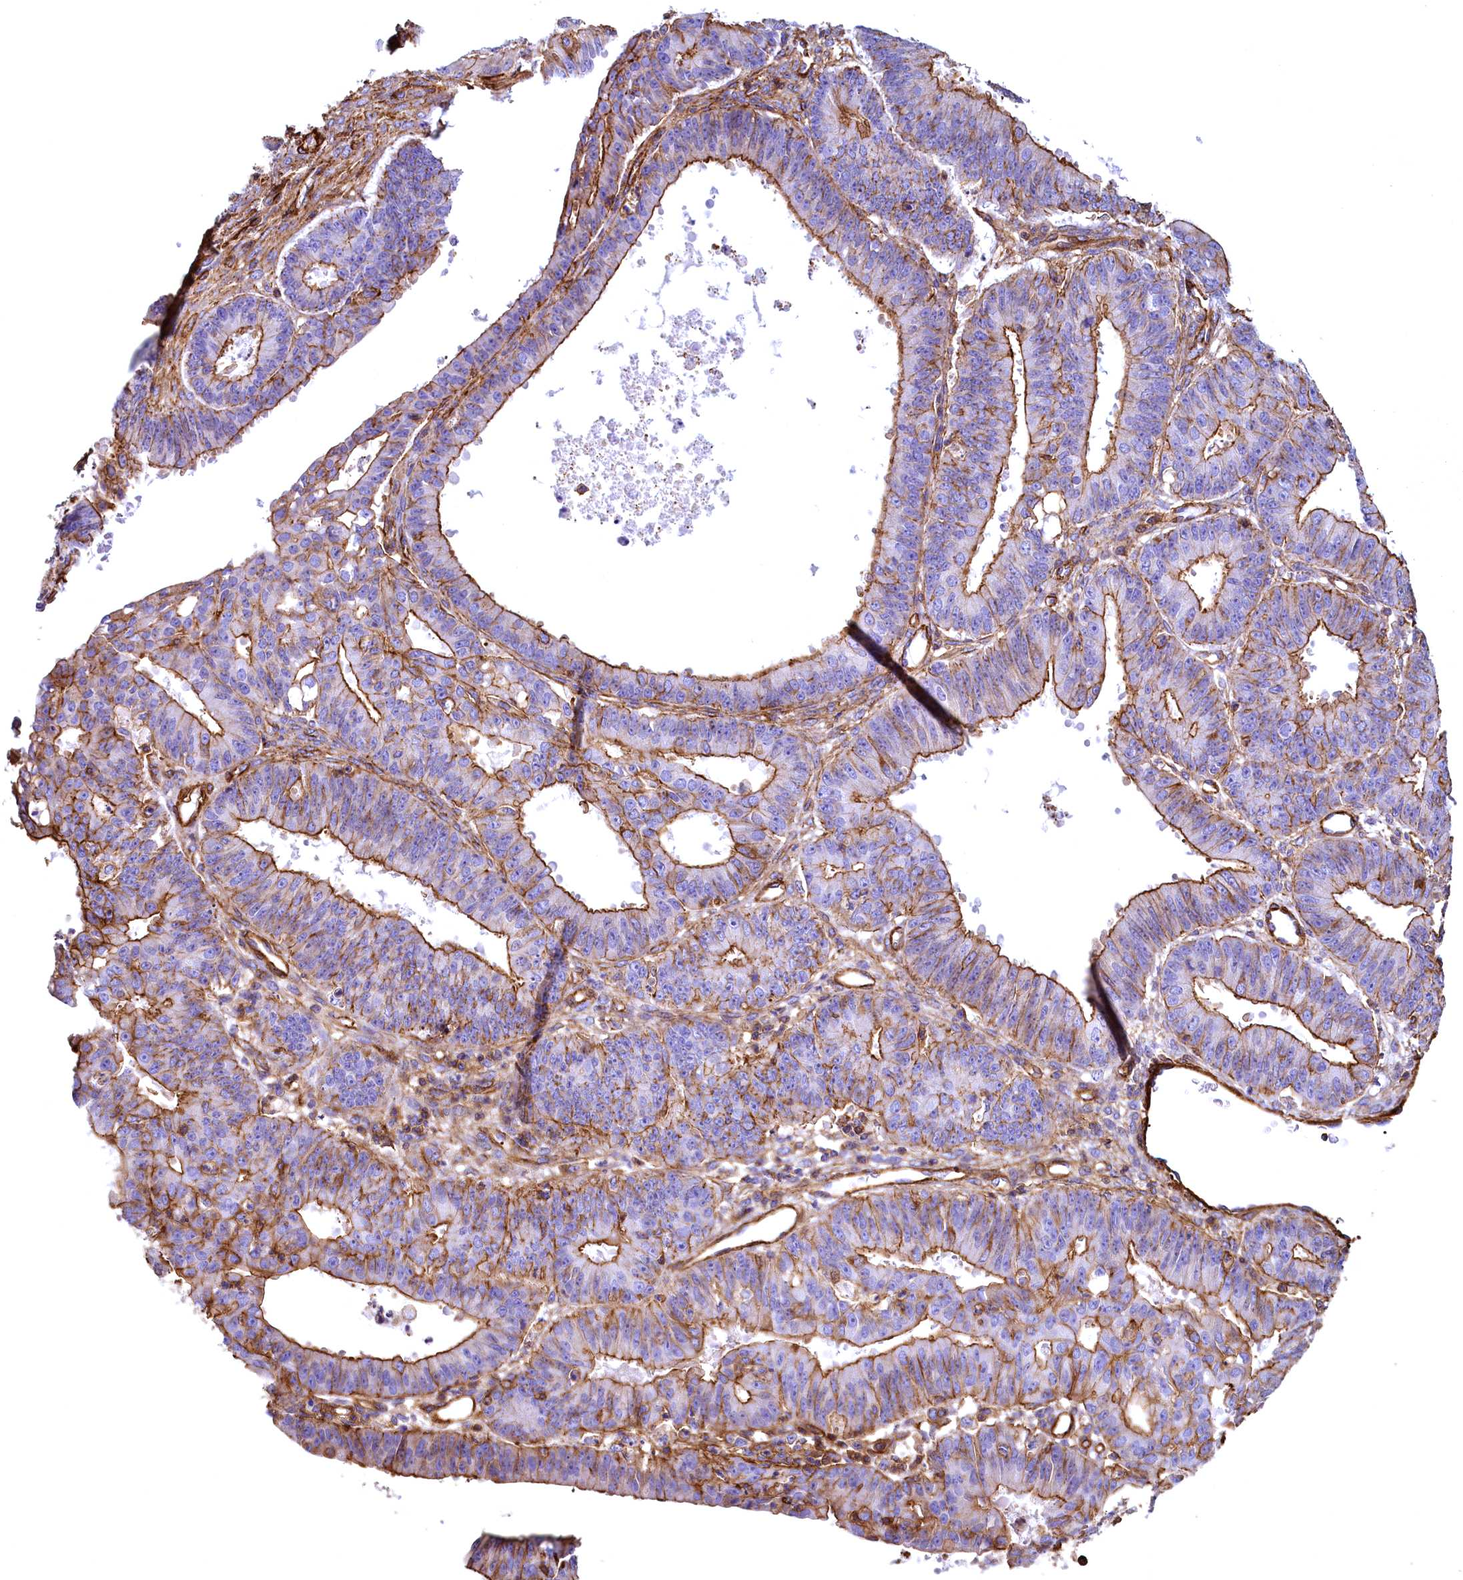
{"staining": {"intensity": "strong", "quantity": ">75%", "location": "cytoplasmic/membranous"}, "tissue": "ovarian cancer", "cell_type": "Tumor cells", "image_type": "cancer", "snomed": [{"axis": "morphology", "description": "Carcinoma, endometroid"}, {"axis": "topography", "description": "Appendix"}, {"axis": "topography", "description": "Ovary"}], "caption": "Human endometroid carcinoma (ovarian) stained with a brown dye displays strong cytoplasmic/membranous positive staining in approximately >75% of tumor cells.", "gene": "THBS1", "patient": {"sex": "female", "age": 42}}